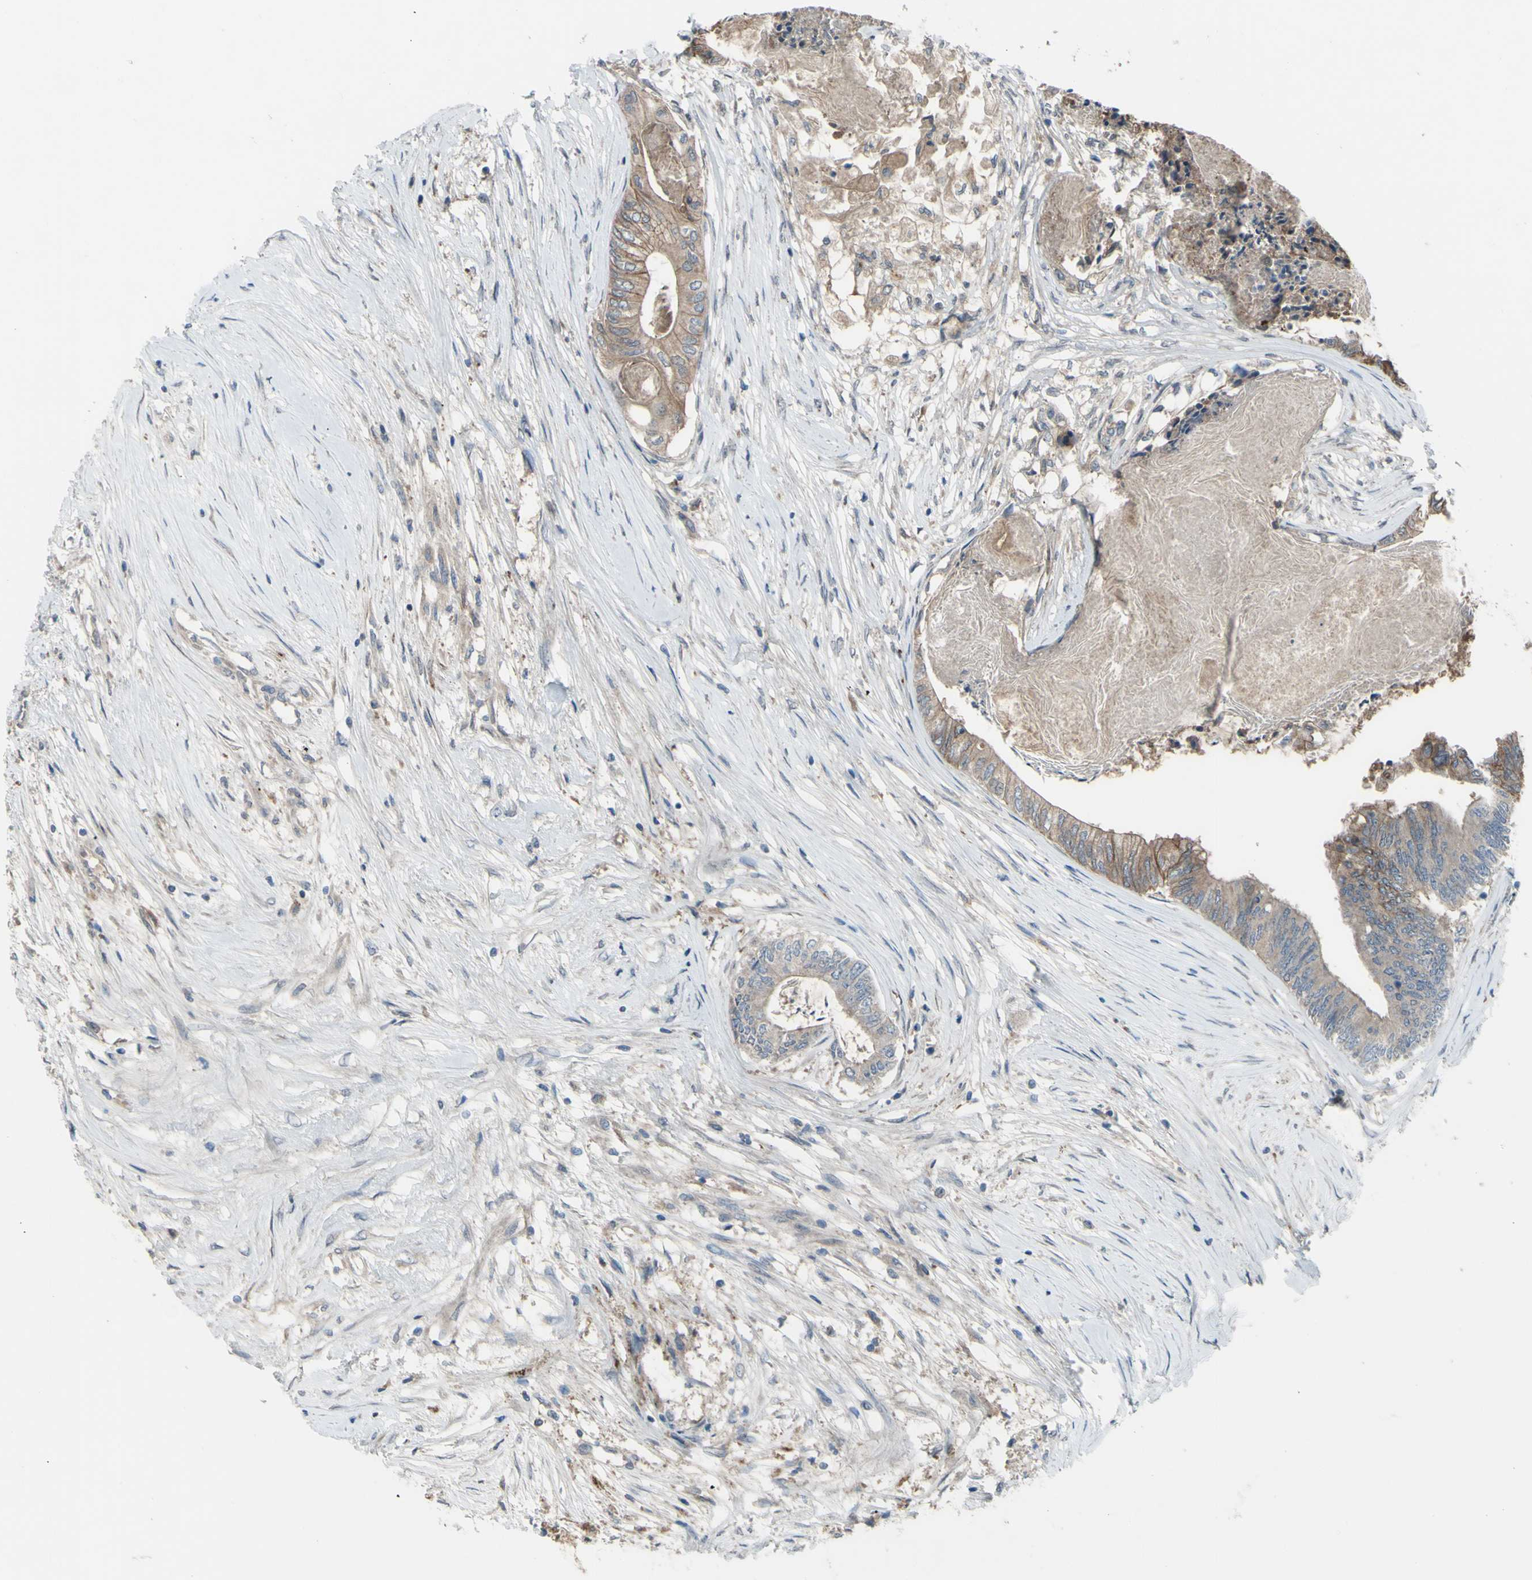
{"staining": {"intensity": "weak", "quantity": ">75%", "location": "cytoplasmic/membranous"}, "tissue": "colorectal cancer", "cell_type": "Tumor cells", "image_type": "cancer", "snomed": [{"axis": "morphology", "description": "Adenocarcinoma, NOS"}, {"axis": "topography", "description": "Rectum"}], "caption": "Colorectal cancer (adenocarcinoma) stained with DAB (3,3'-diaminobenzidine) immunohistochemistry demonstrates low levels of weak cytoplasmic/membranous positivity in about >75% of tumor cells.", "gene": "AFP", "patient": {"sex": "male", "age": 63}}